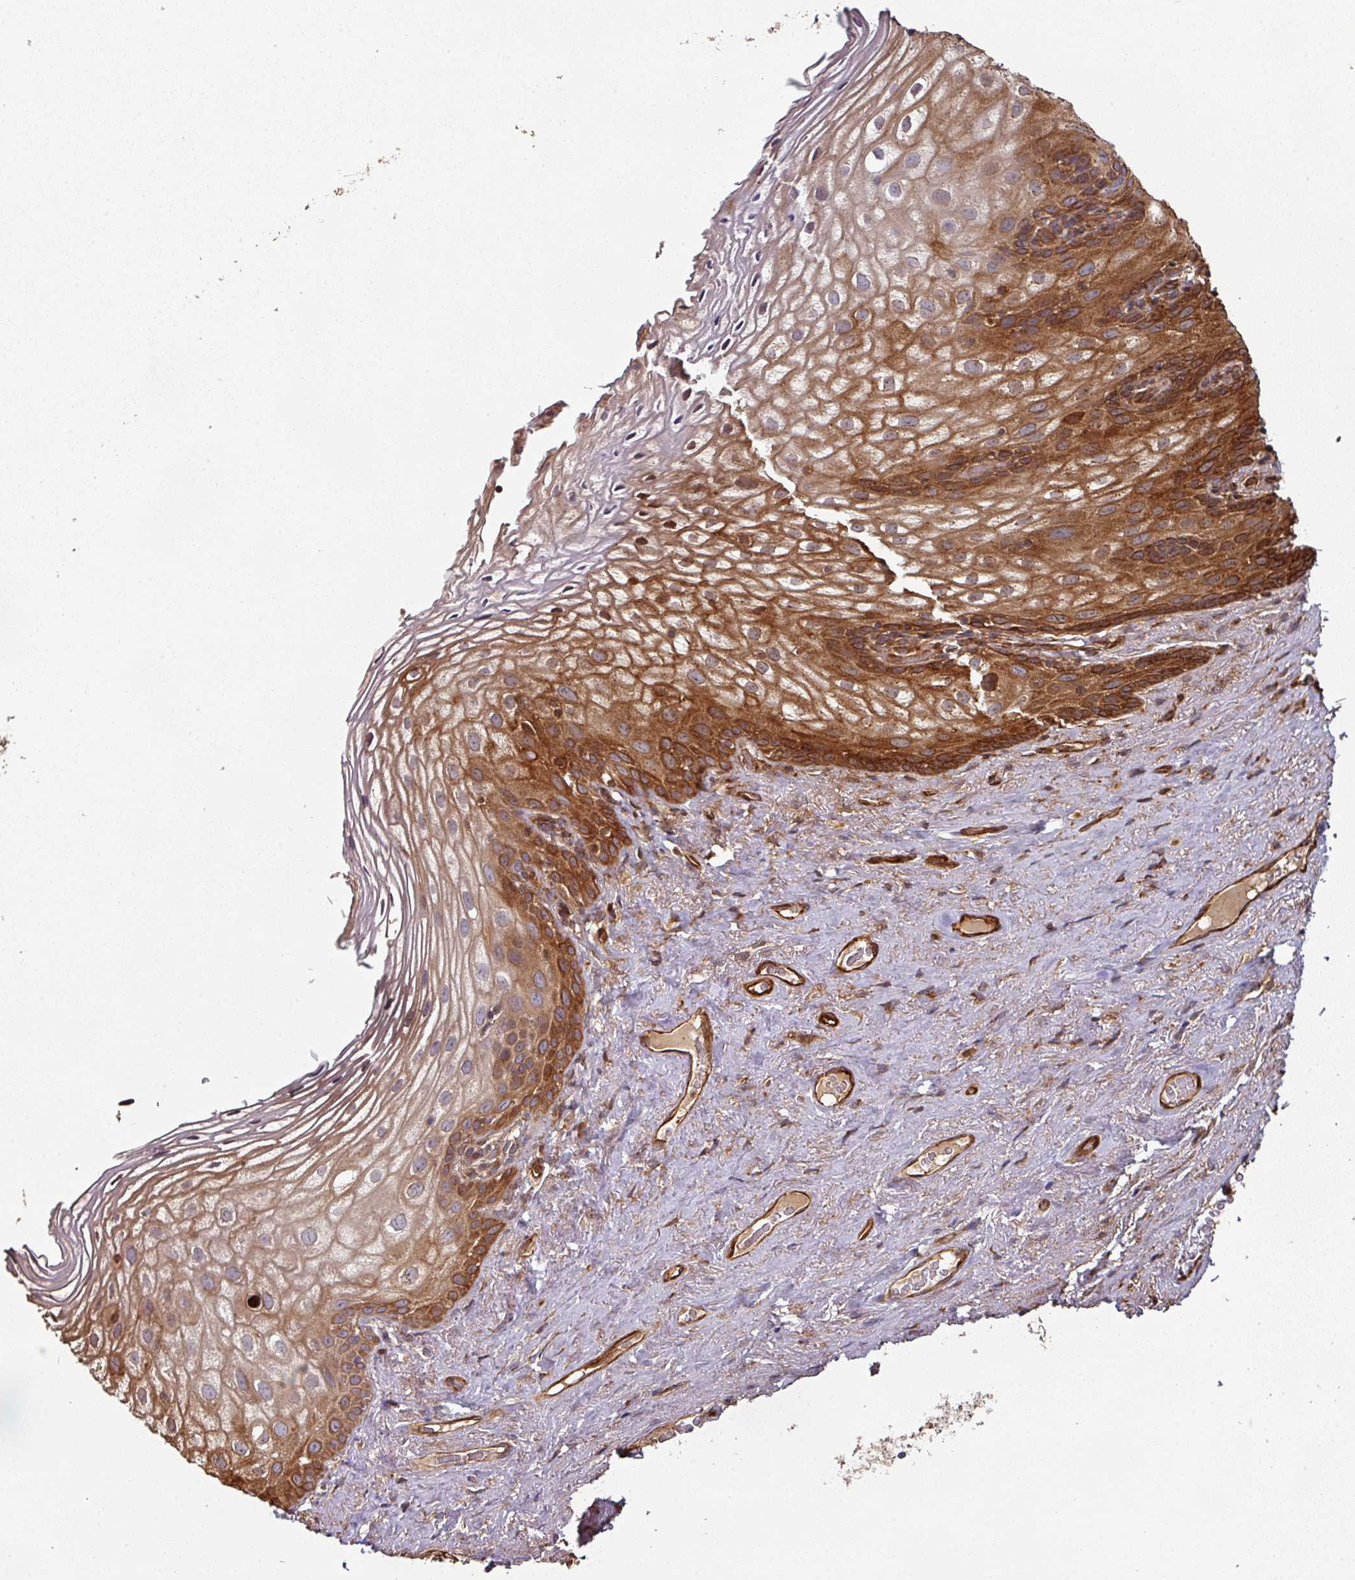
{"staining": {"intensity": "strong", "quantity": ">75%", "location": "cytoplasmic/membranous"}, "tissue": "vagina", "cell_type": "Squamous epithelial cells", "image_type": "normal", "snomed": [{"axis": "morphology", "description": "Normal tissue, NOS"}, {"axis": "topography", "description": "Vagina"}, {"axis": "topography", "description": "Peripheral nerve tissue"}], "caption": "Protein staining by immunohistochemistry (IHC) exhibits strong cytoplasmic/membranous positivity in approximately >75% of squamous epithelial cells in benign vagina.", "gene": "SIK1", "patient": {"sex": "female", "age": 71}}